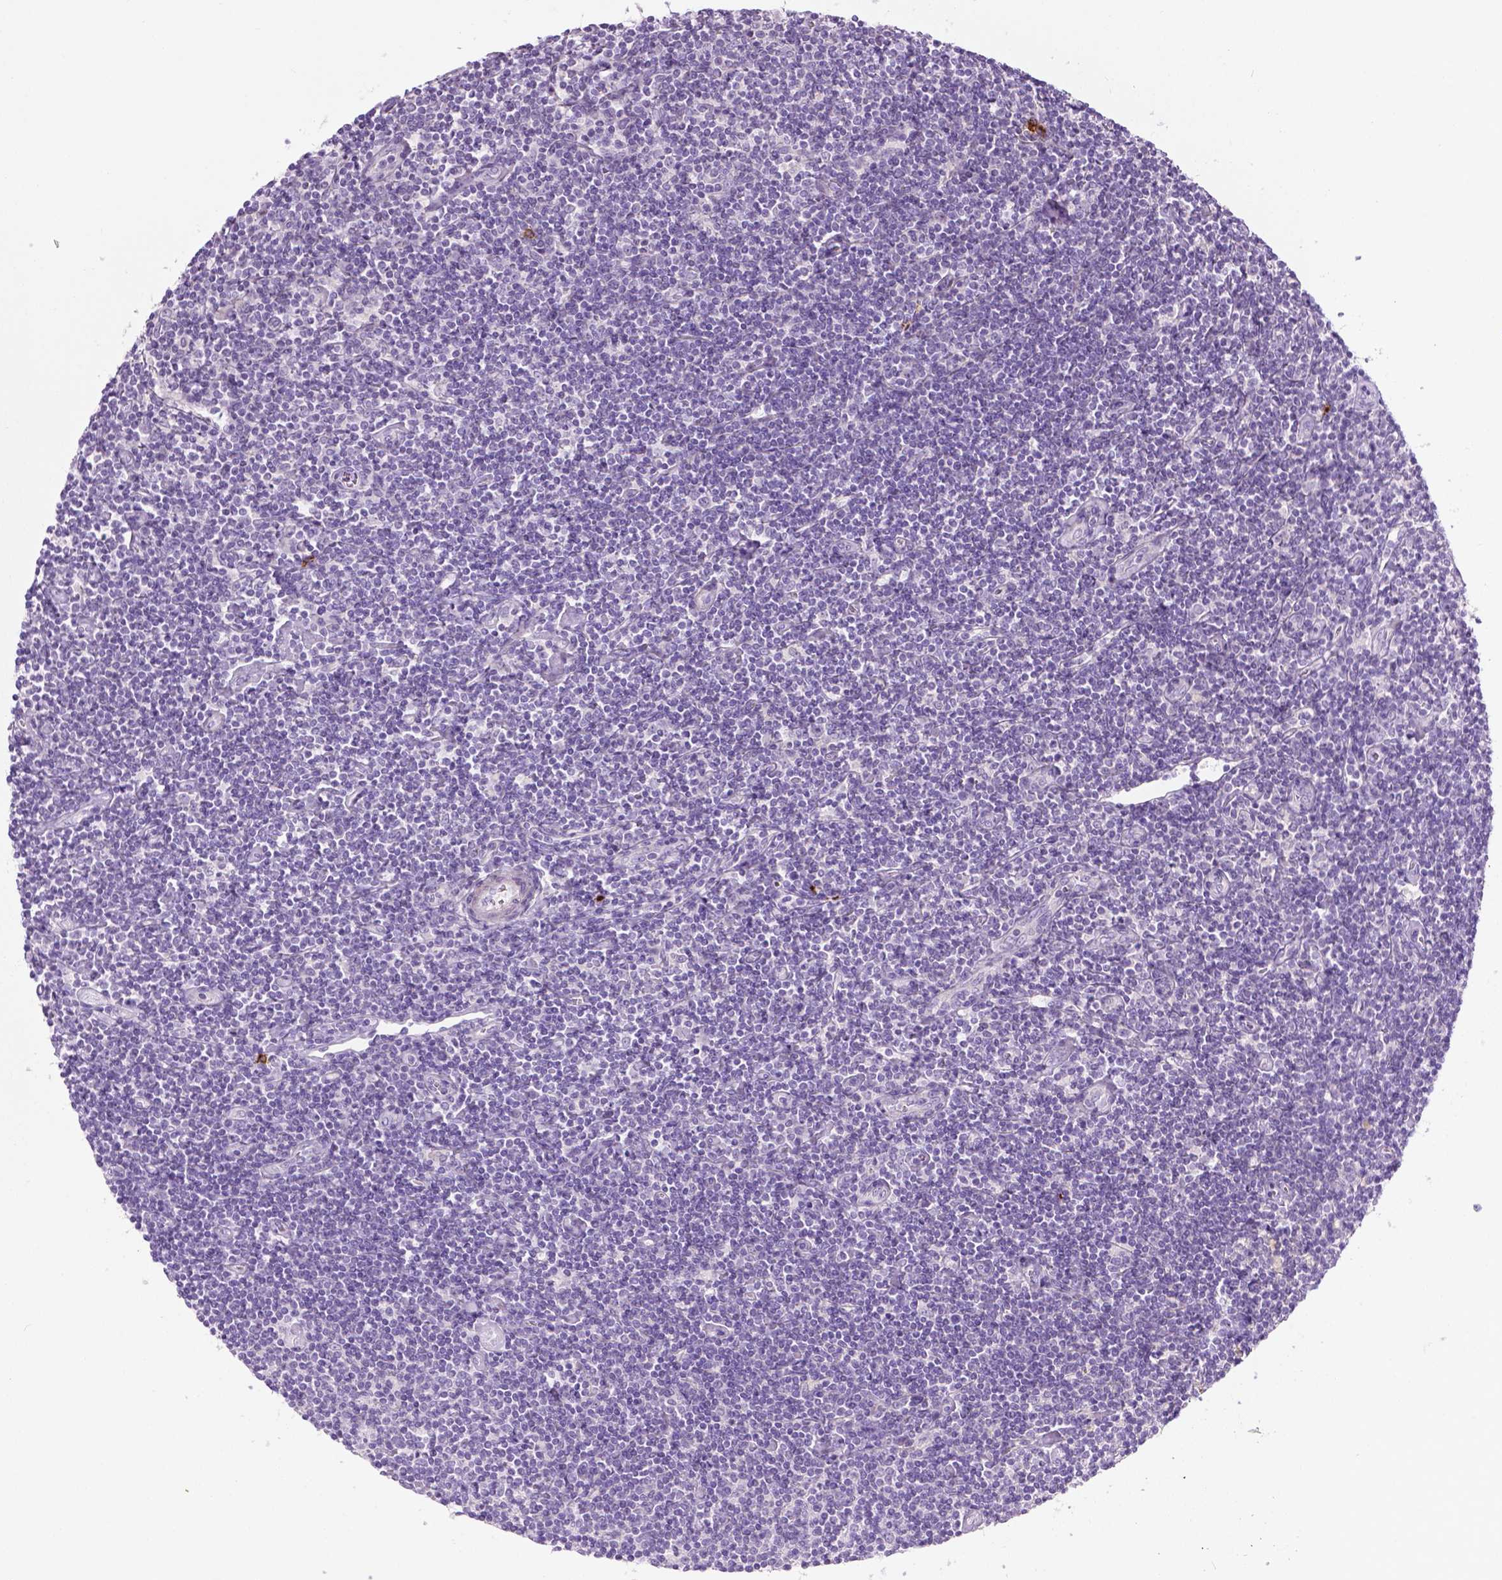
{"staining": {"intensity": "negative", "quantity": "none", "location": "none"}, "tissue": "lymphoma", "cell_type": "Tumor cells", "image_type": "cancer", "snomed": [{"axis": "morphology", "description": "Hodgkin's disease, NOS"}, {"axis": "topography", "description": "Lymph node"}], "caption": "The micrograph shows no staining of tumor cells in lymphoma.", "gene": "SPECC1L", "patient": {"sex": "male", "age": 40}}